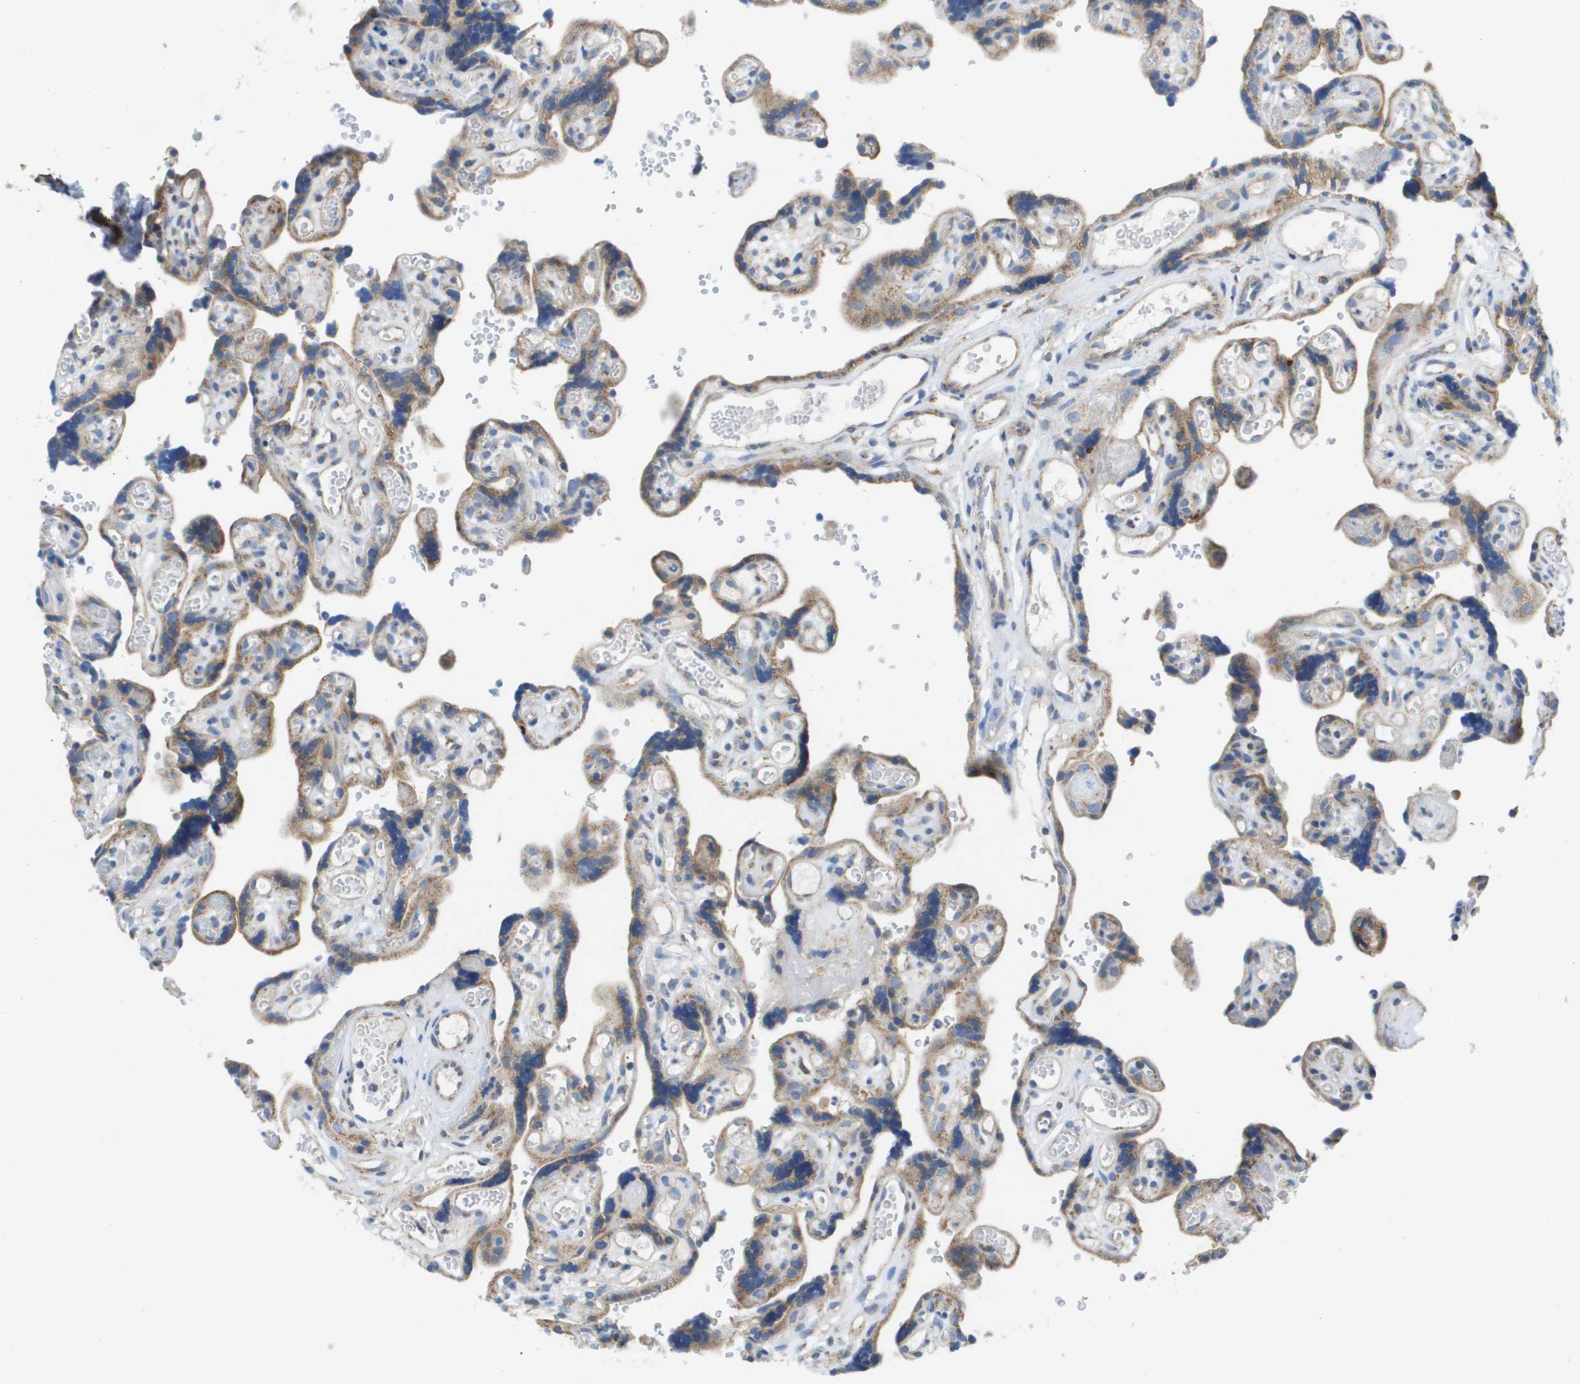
{"staining": {"intensity": "moderate", "quantity": ">75%", "location": "cytoplasmic/membranous"}, "tissue": "placenta", "cell_type": "Decidual cells", "image_type": "normal", "snomed": [{"axis": "morphology", "description": "Normal tissue, NOS"}, {"axis": "topography", "description": "Placenta"}], "caption": "Human placenta stained for a protein (brown) reveals moderate cytoplasmic/membranous positive staining in approximately >75% of decidual cells.", "gene": "FIS1", "patient": {"sex": "female", "age": 30}}